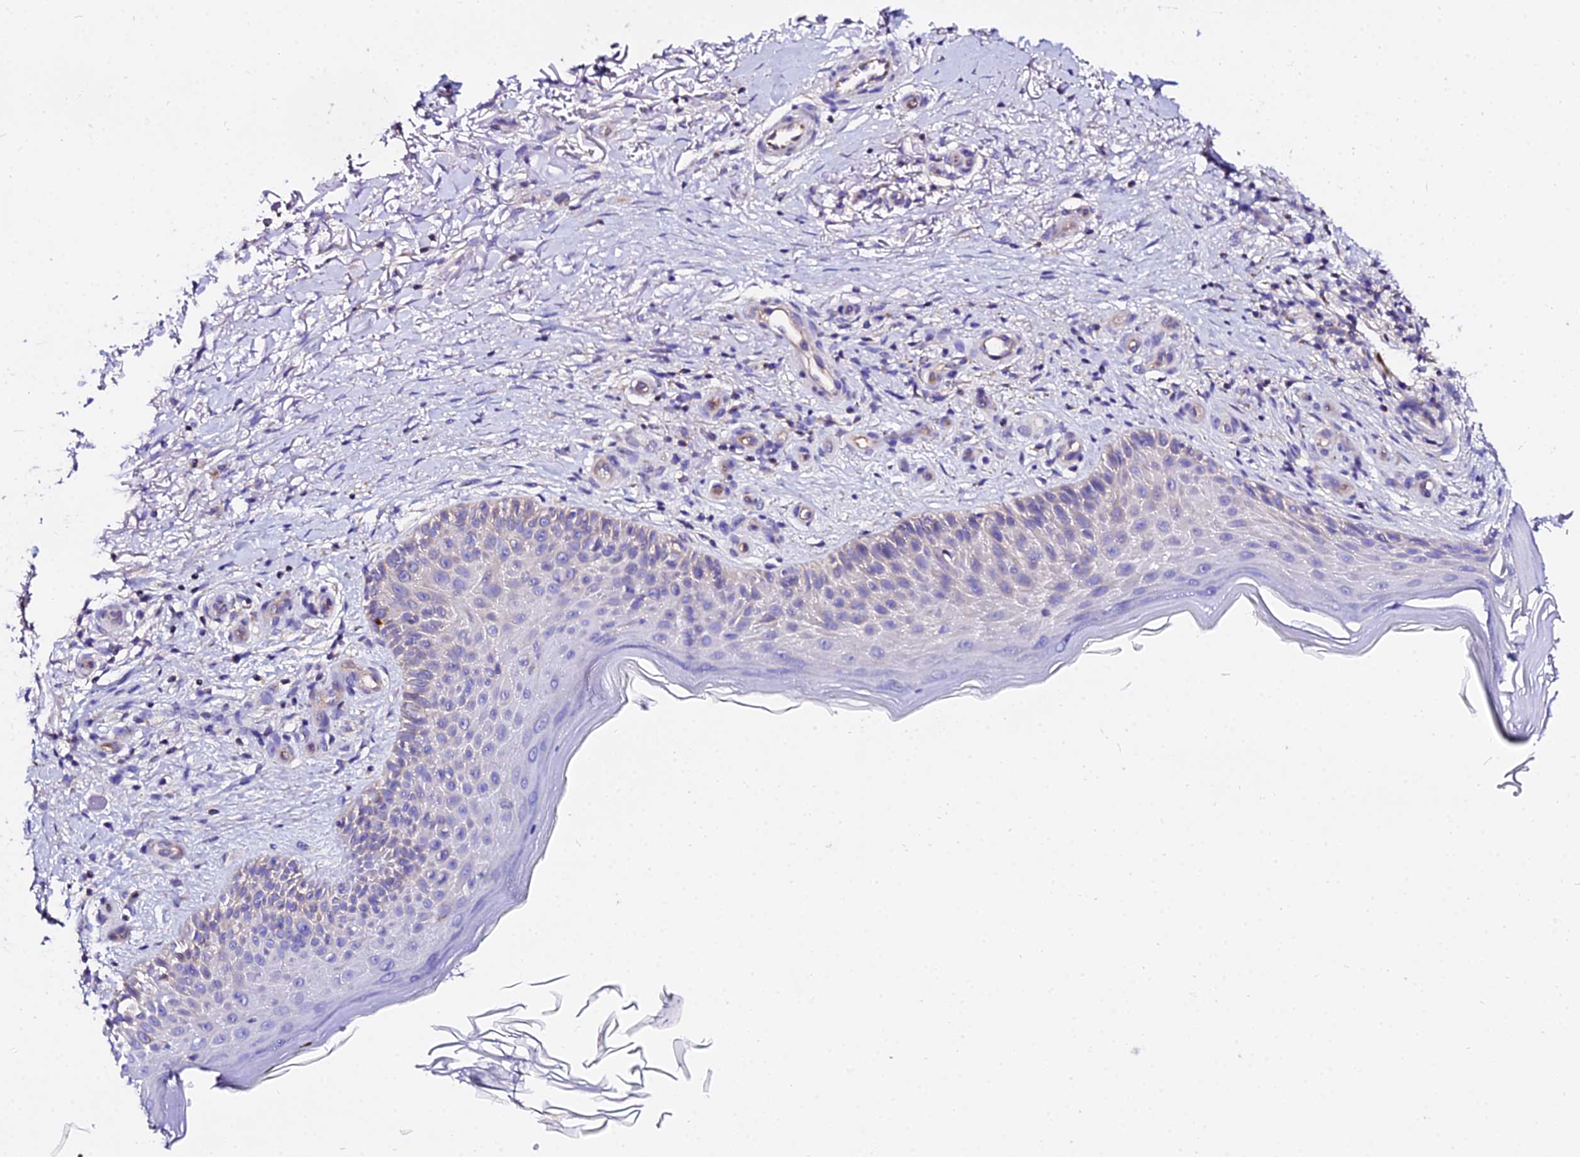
{"staining": {"intensity": "weak", "quantity": "<25%", "location": "cytoplasmic/membranous"}, "tissue": "skin cancer", "cell_type": "Tumor cells", "image_type": "cancer", "snomed": [{"axis": "morphology", "description": "Normal tissue, NOS"}, {"axis": "morphology", "description": "Basal cell carcinoma"}, {"axis": "topography", "description": "Skin"}], "caption": "There is no significant staining in tumor cells of basal cell carcinoma (skin).", "gene": "DAW1", "patient": {"sex": "female", "age": 67}}